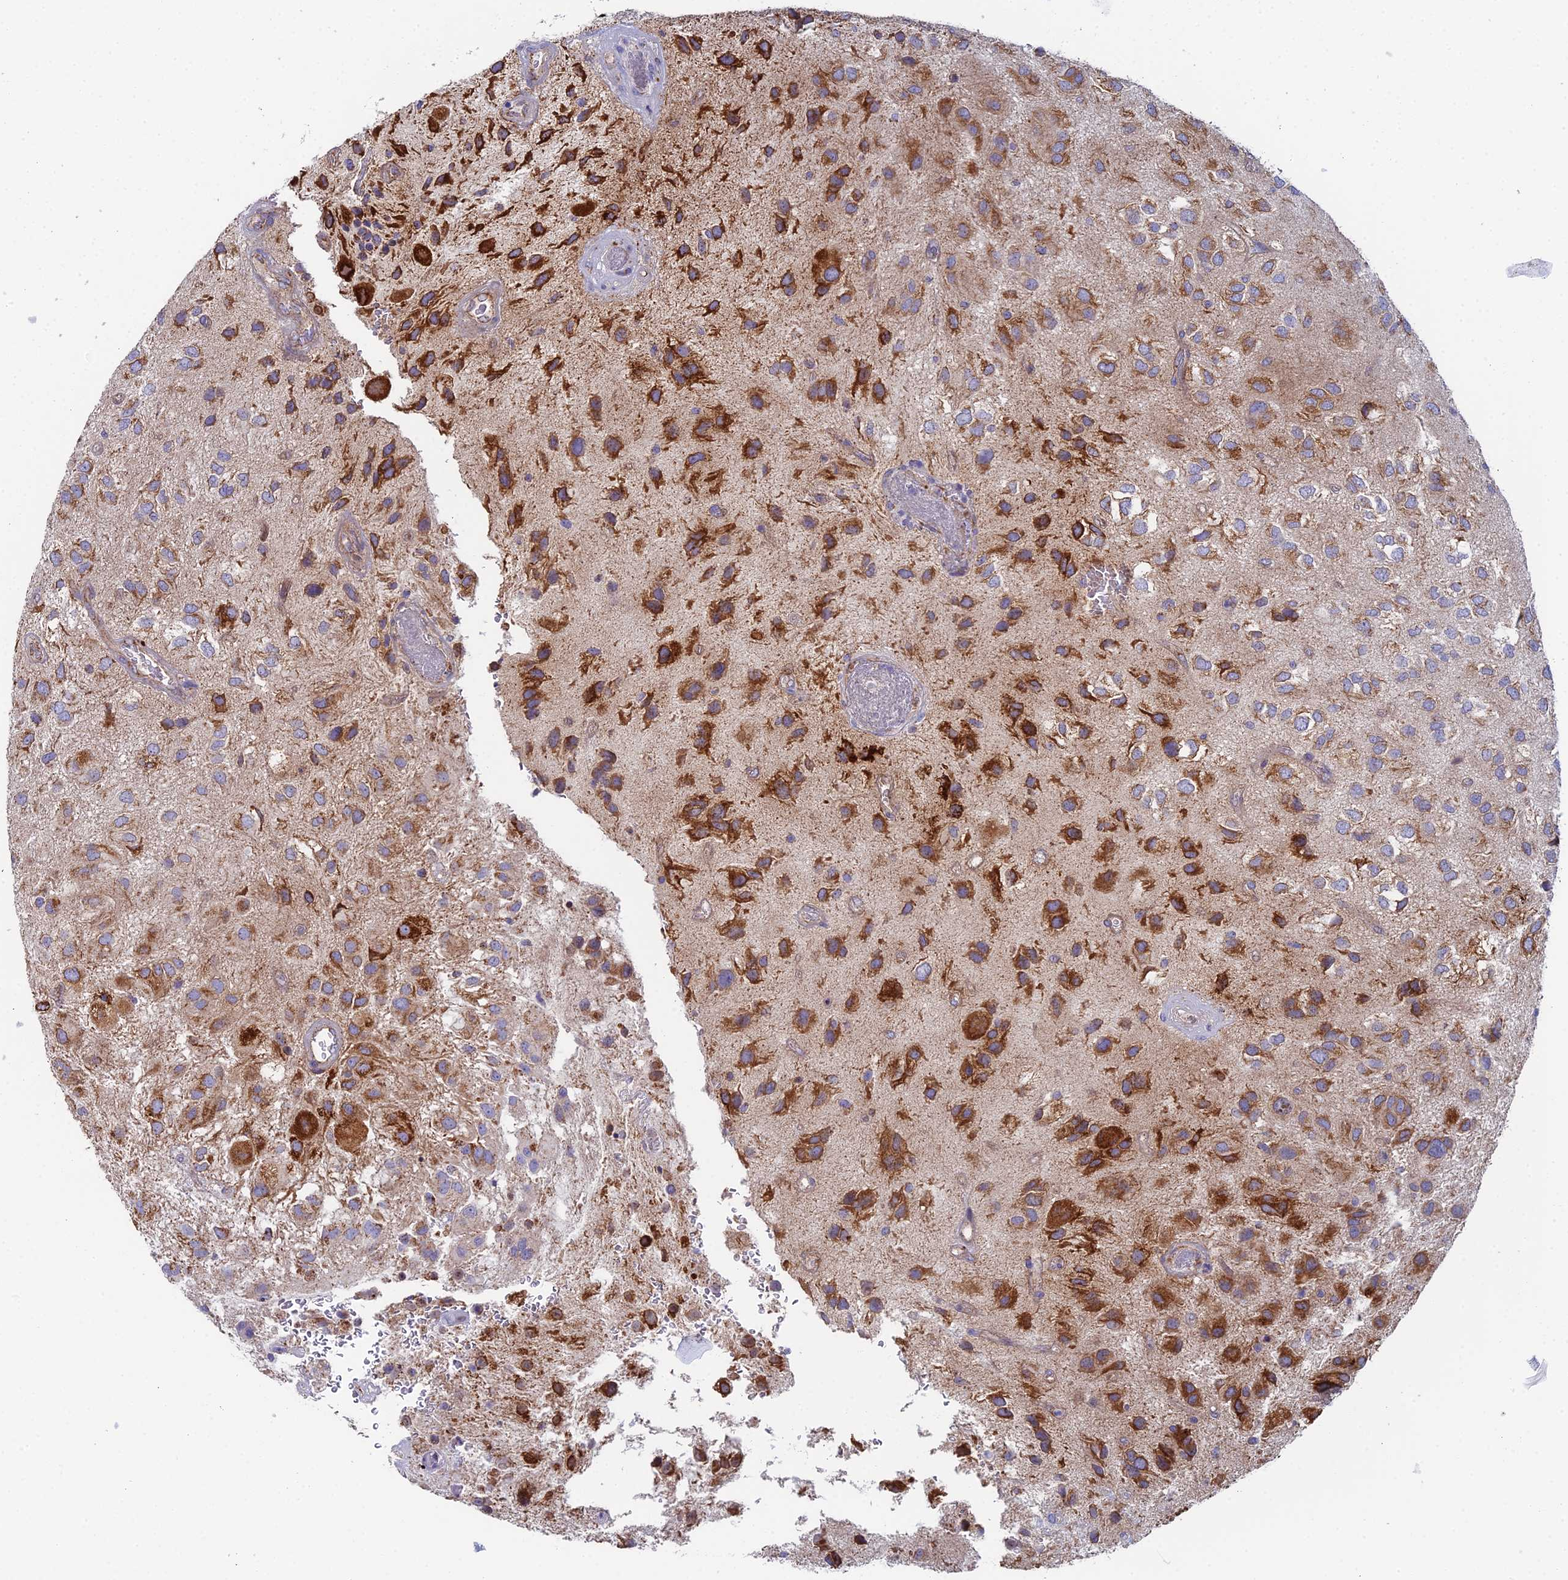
{"staining": {"intensity": "strong", "quantity": "25%-75%", "location": "cytoplasmic/membranous"}, "tissue": "glioma", "cell_type": "Tumor cells", "image_type": "cancer", "snomed": [{"axis": "morphology", "description": "Glioma, malignant, Low grade"}, {"axis": "topography", "description": "Brain"}], "caption": "Immunohistochemistry (IHC) photomicrograph of human malignant low-grade glioma stained for a protein (brown), which demonstrates high levels of strong cytoplasmic/membranous expression in about 25%-75% of tumor cells.", "gene": "SPOCK2", "patient": {"sex": "male", "age": 66}}